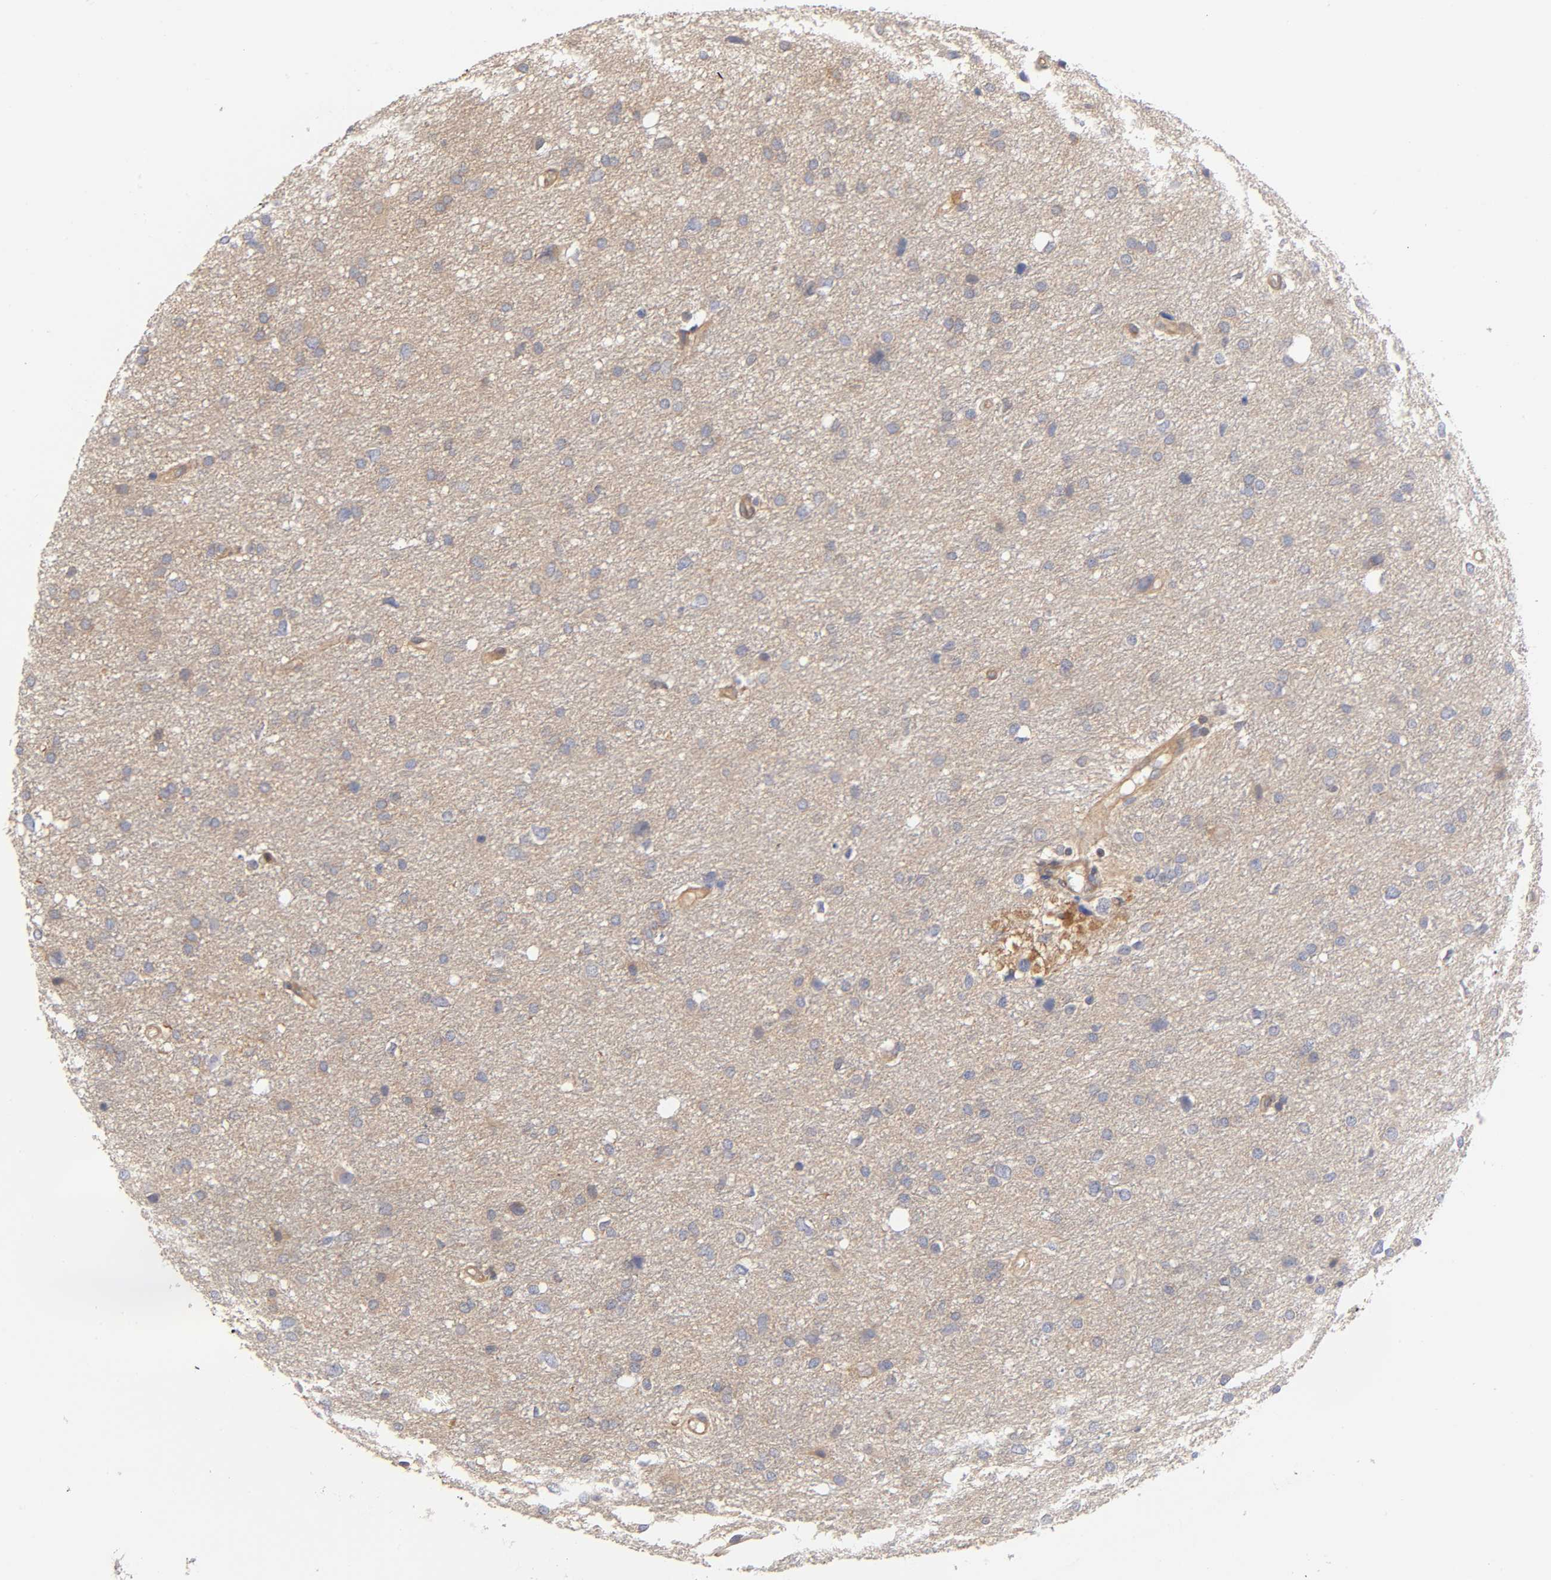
{"staining": {"intensity": "weak", "quantity": ">75%", "location": "cytoplasmic/membranous"}, "tissue": "glioma", "cell_type": "Tumor cells", "image_type": "cancer", "snomed": [{"axis": "morphology", "description": "Glioma, malignant, High grade"}, {"axis": "topography", "description": "Brain"}], "caption": "An image of malignant glioma (high-grade) stained for a protein reveals weak cytoplasmic/membranous brown staining in tumor cells.", "gene": "STRN3", "patient": {"sex": "female", "age": 59}}